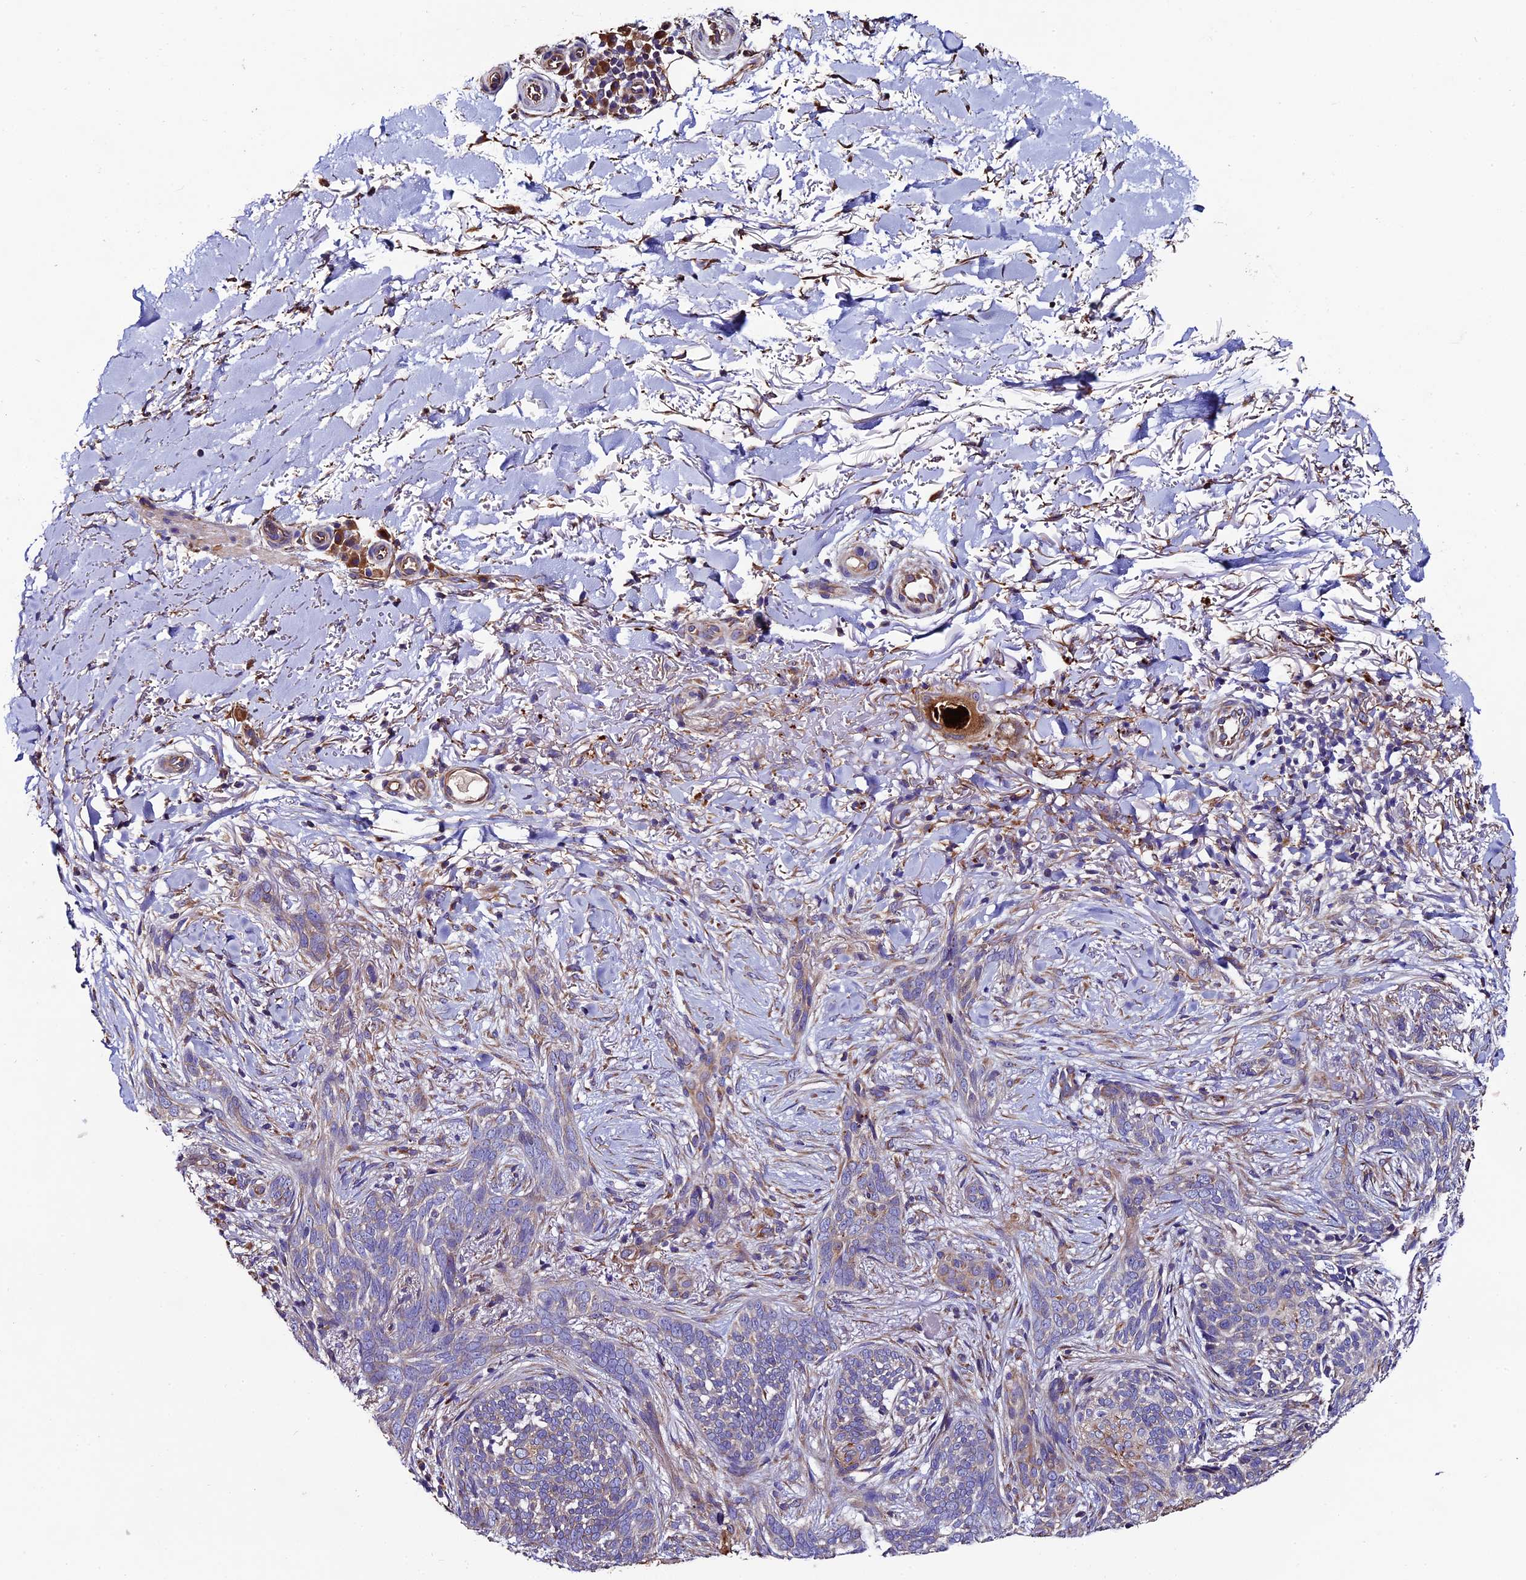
{"staining": {"intensity": "weak", "quantity": "<25%", "location": "cytoplasmic/membranous"}, "tissue": "skin cancer", "cell_type": "Tumor cells", "image_type": "cancer", "snomed": [{"axis": "morphology", "description": "Normal tissue, NOS"}, {"axis": "morphology", "description": "Basal cell carcinoma"}, {"axis": "topography", "description": "Skin"}], "caption": "Histopathology image shows no significant protein positivity in tumor cells of skin cancer. (Stains: DAB (3,3'-diaminobenzidine) immunohistochemistry with hematoxylin counter stain, Microscopy: brightfield microscopy at high magnification).", "gene": "CLN5", "patient": {"sex": "female", "age": 67}}